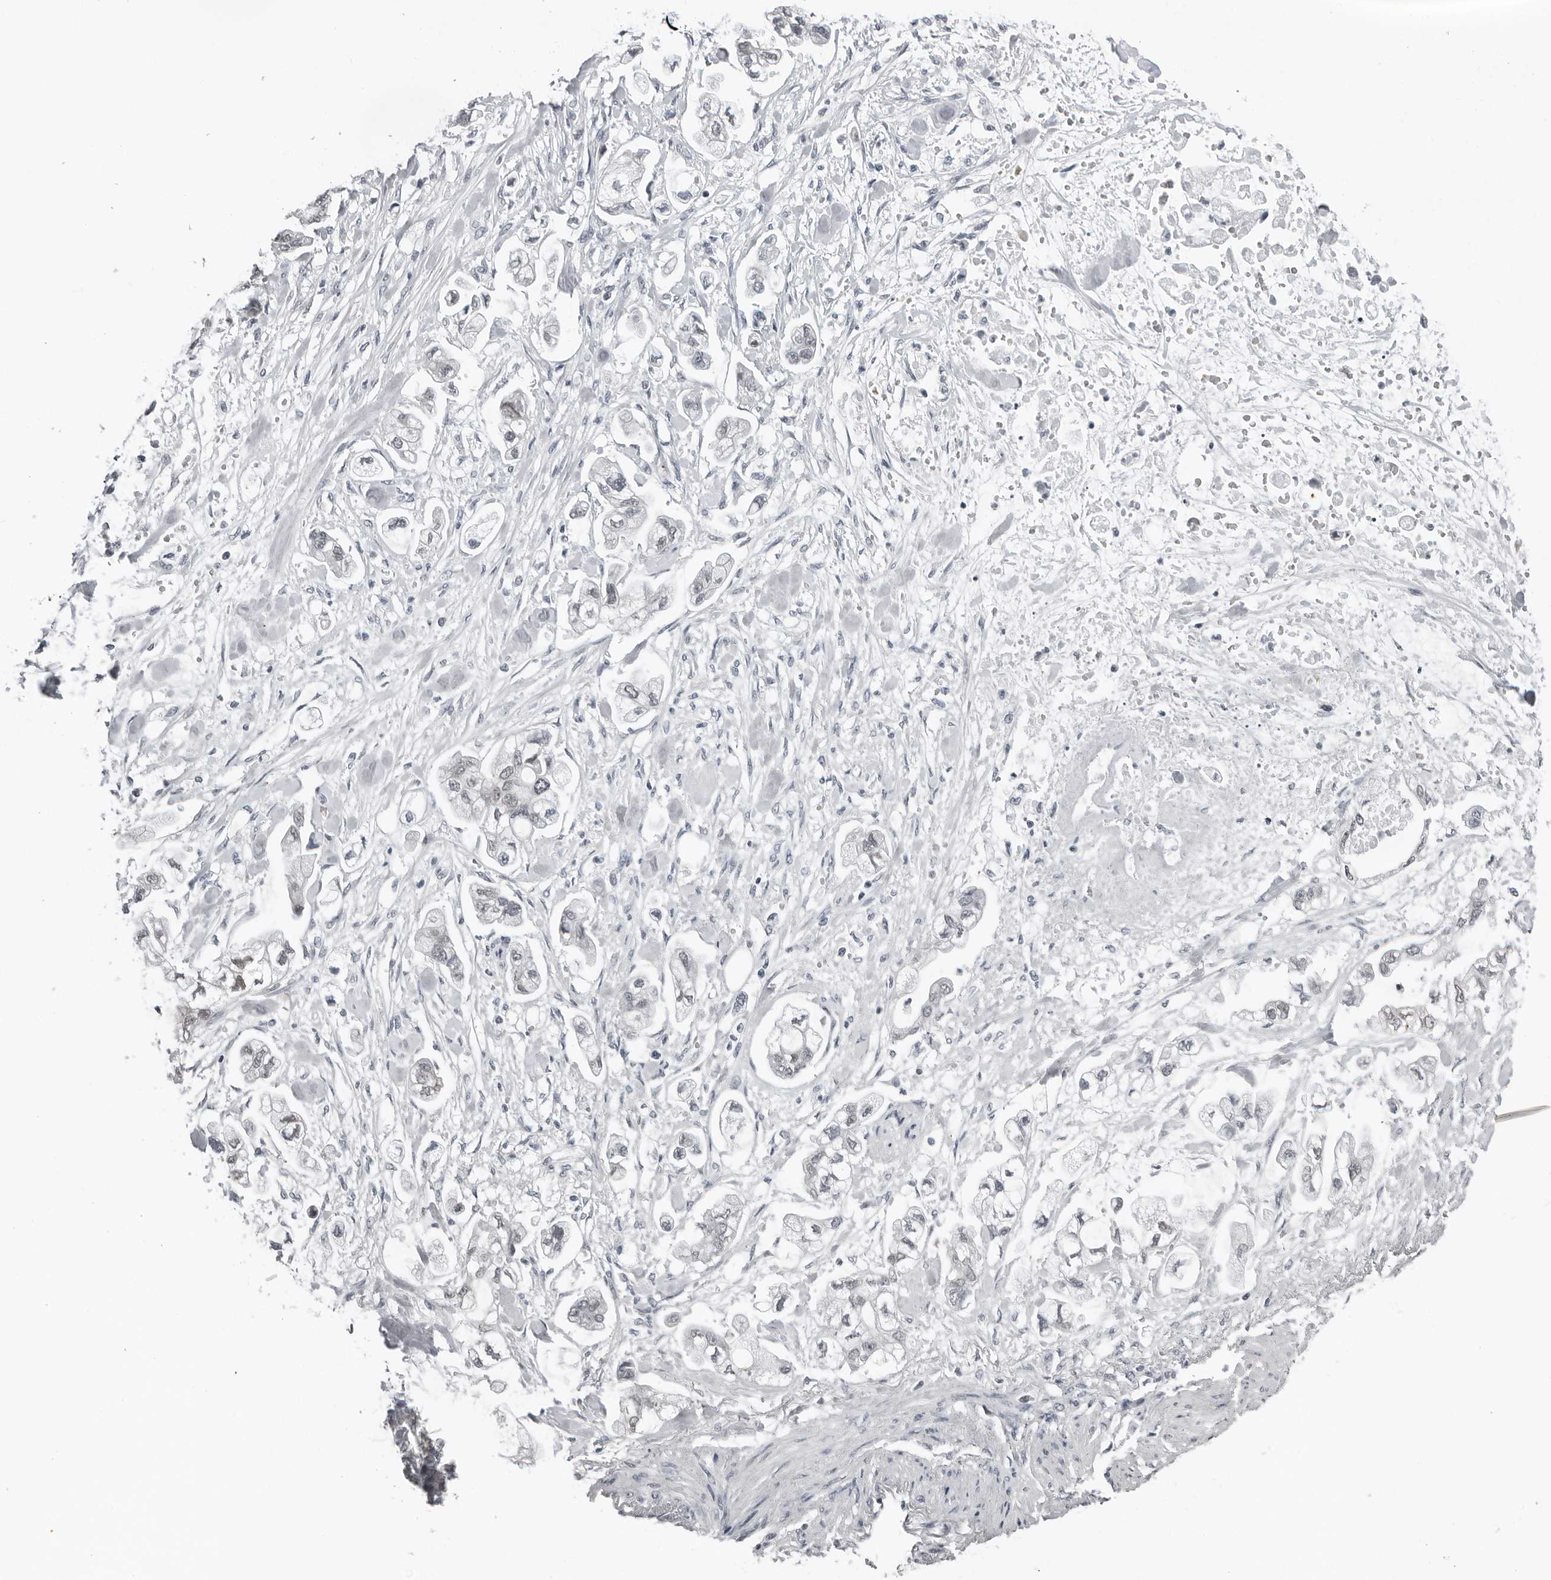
{"staining": {"intensity": "weak", "quantity": "<25%", "location": "nuclear"}, "tissue": "stomach cancer", "cell_type": "Tumor cells", "image_type": "cancer", "snomed": [{"axis": "morphology", "description": "Normal tissue, NOS"}, {"axis": "morphology", "description": "Adenocarcinoma, NOS"}, {"axis": "topography", "description": "Stomach"}], "caption": "Human adenocarcinoma (stomach) stained for a protein using immunohistochemistry exhibits no staining in tumor cells.", "gene": "PPP1R42", "patient": {"sex": "male", "age": 62}}